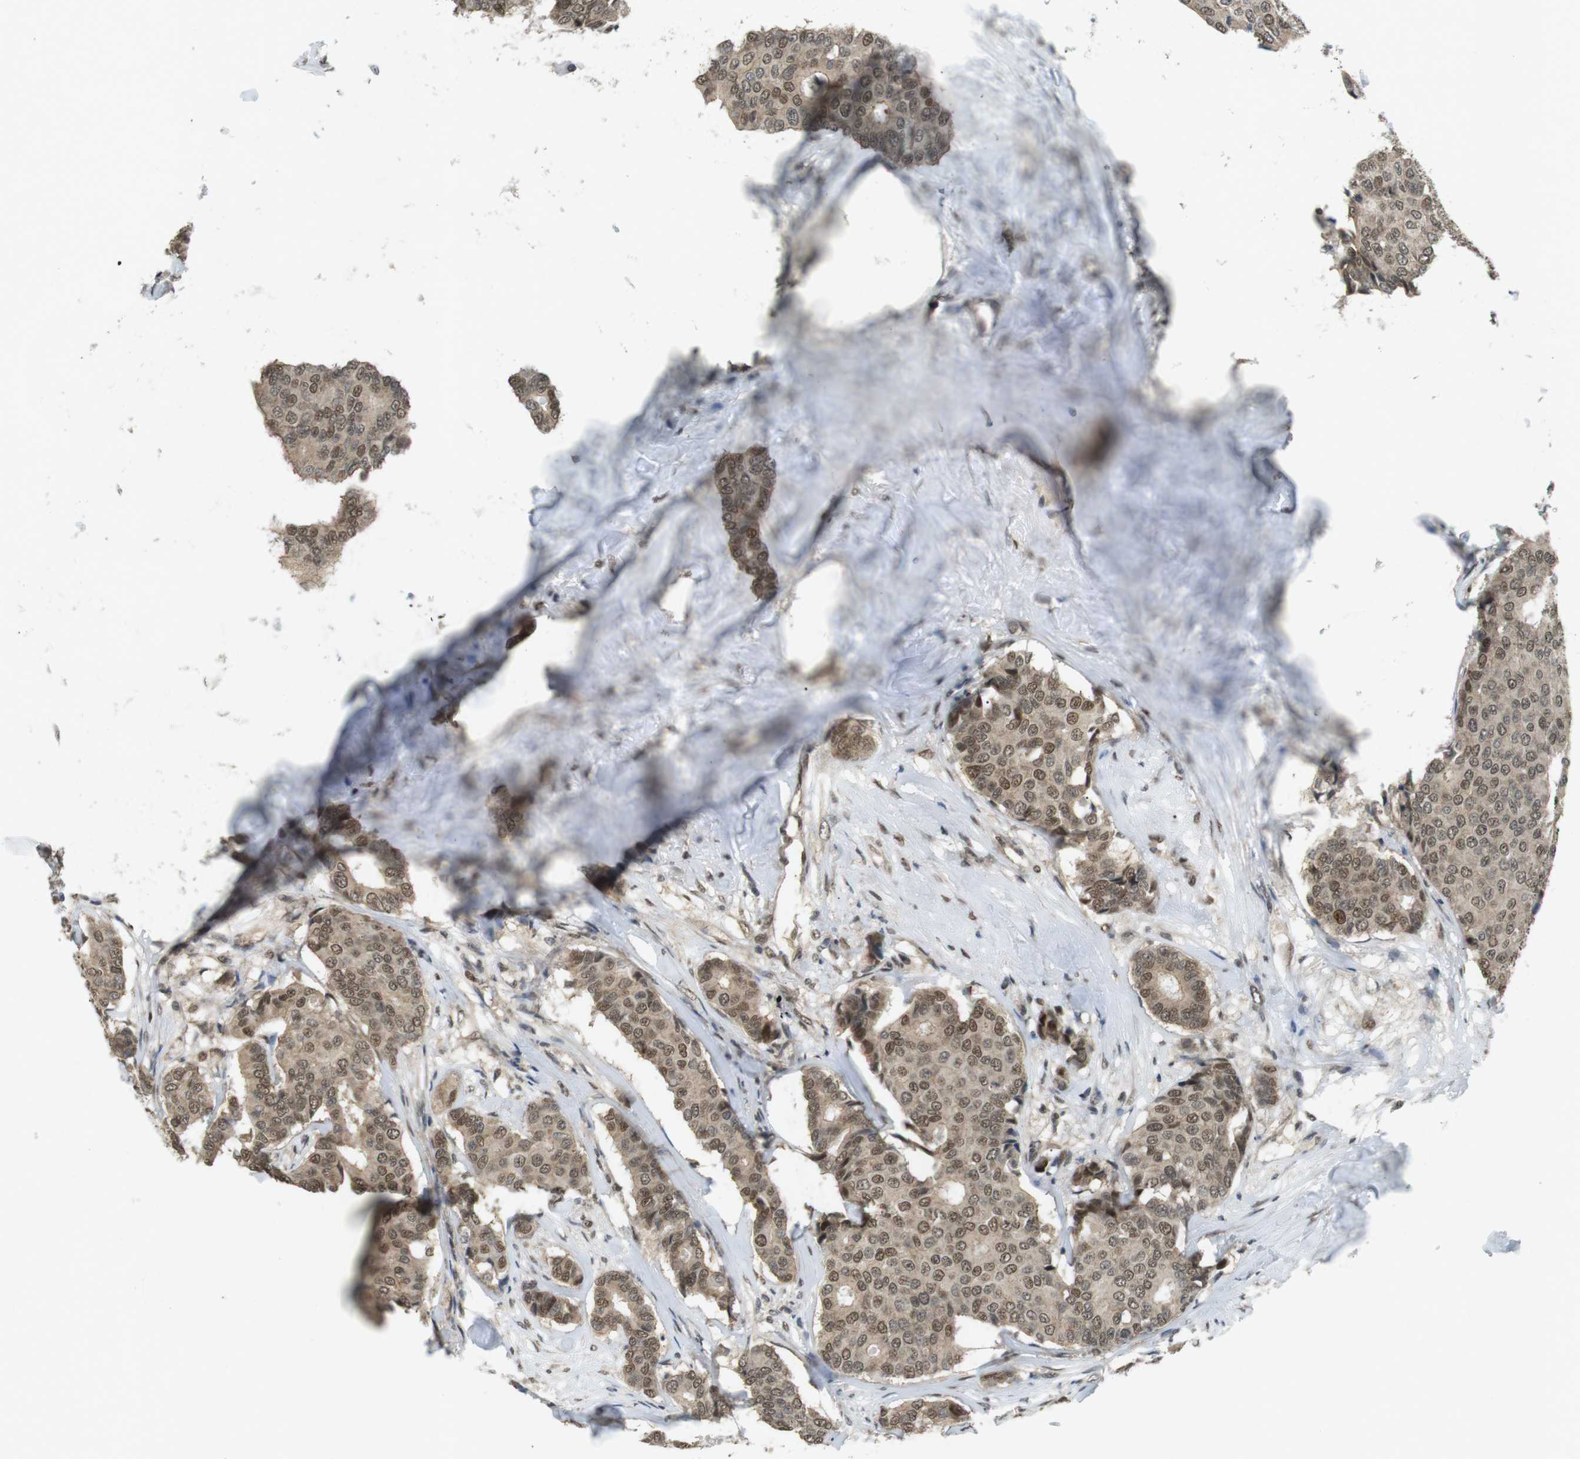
{"staining": {"intensity": "moderate", "quantity": ">75%", "location": "cytoplasmic/membranous,nuclear"}, "tissue": "breast cancer", "cell_type": "Tumor cells", "image_type": "cancer", "snomed": [{"axis": "morphology", "description": "Duct carcinoma"}, {"axis": "topography", "description": "Breast"}], "caption": "Invasive ductal carcinoma (breast) stained with a brown dye demonstrates moderate cytoplasmic/membranous and nuclear positive expression in approximately >75% of tumor cells.", "gene": "ORAI3", "patient": {"sex": "female", "age": 75}}